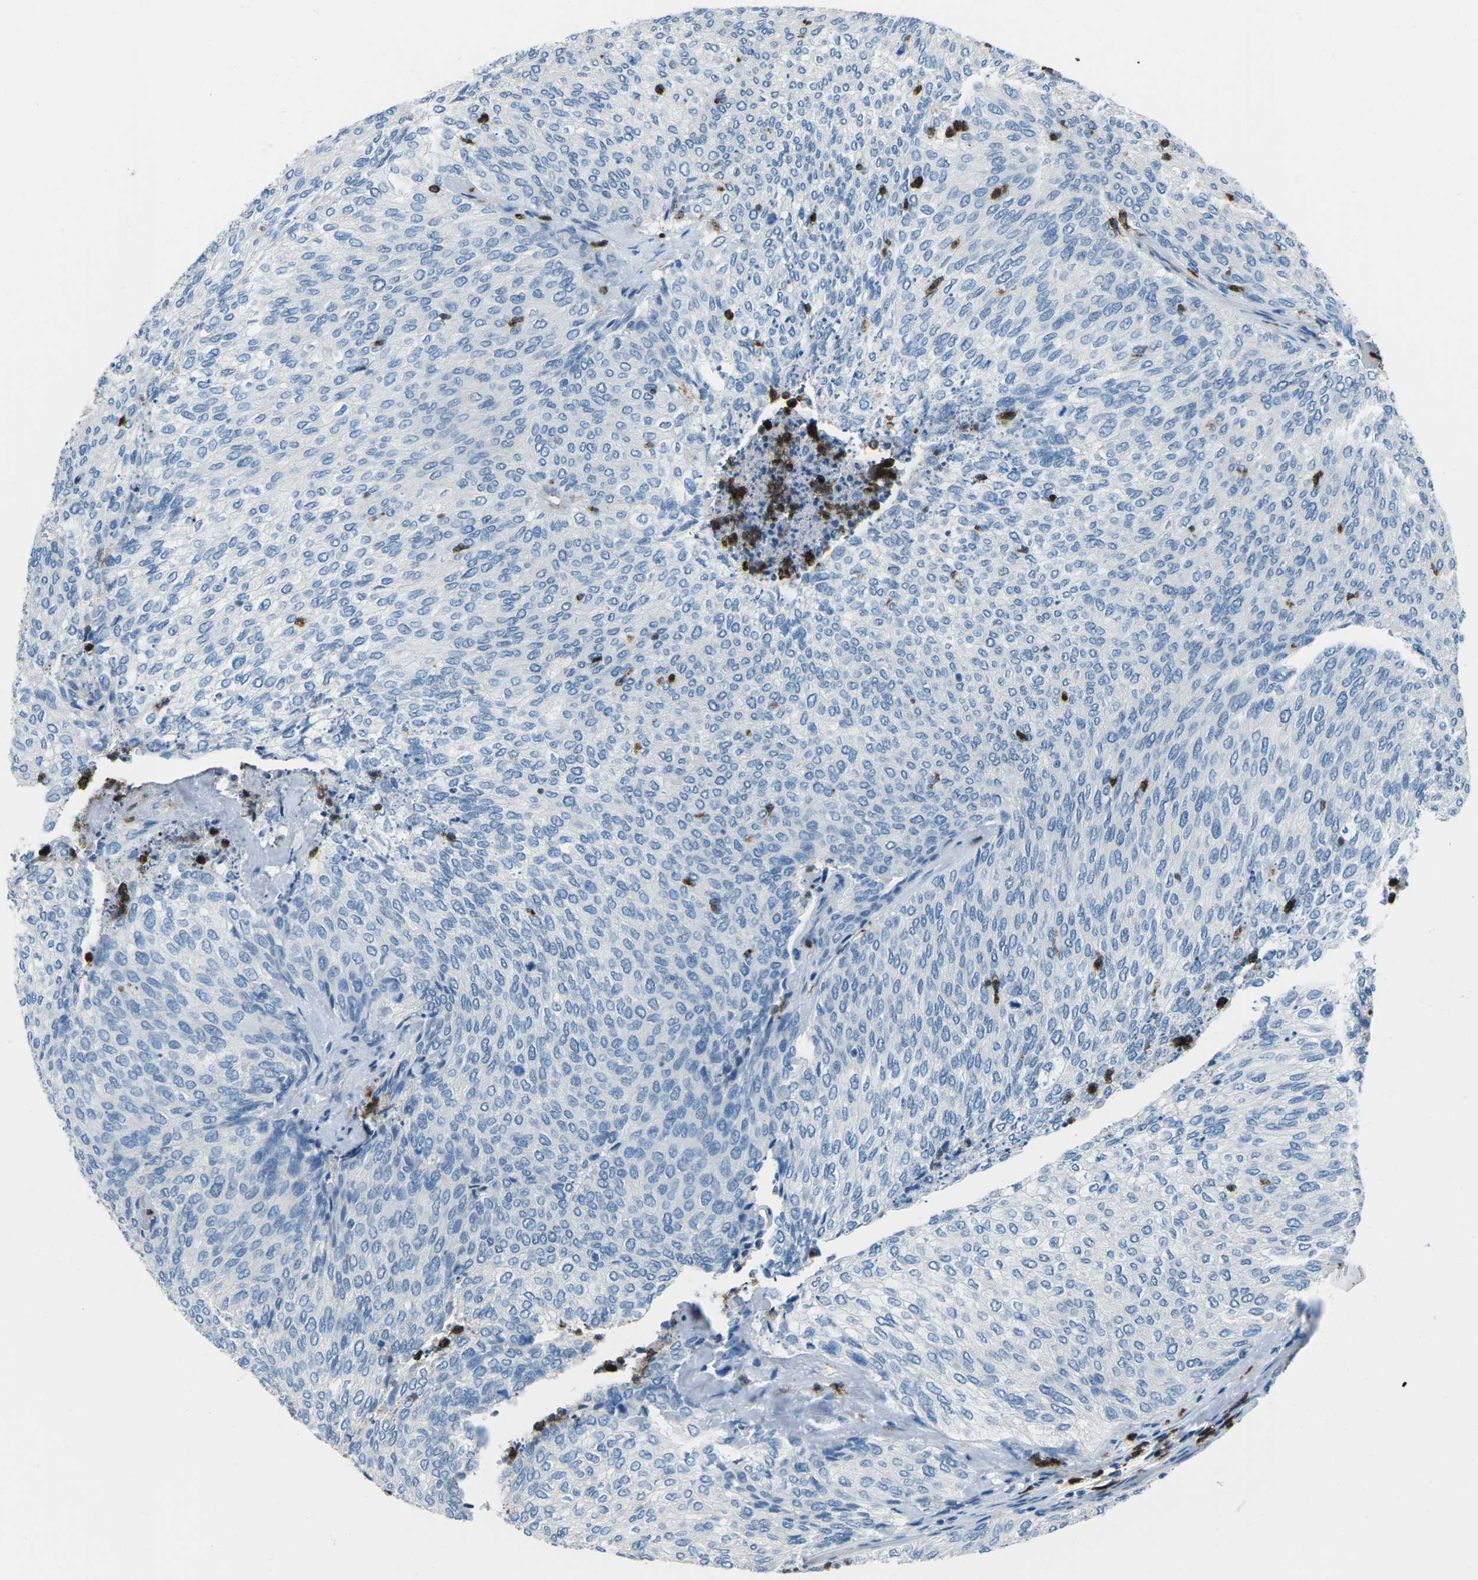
{"staining": {"intensity": "negative", "quantity": "none", "location": "none"}, "tissue": "urothelial cancer", "cell_type": "Tumor cells", "image_type": "cancer", "snomed": [{"axis": "morphology", "description": "Urothelial carcinoma, Low grade"}, {"axis": "topography", "description": "Urinary bladder"}], "caption": "The photomicrograph displays no staining of tumor cells in low-grade urothelial carcinoma.", "gene": "FCN1", "patient": {"sex": "female", "age": 79}}